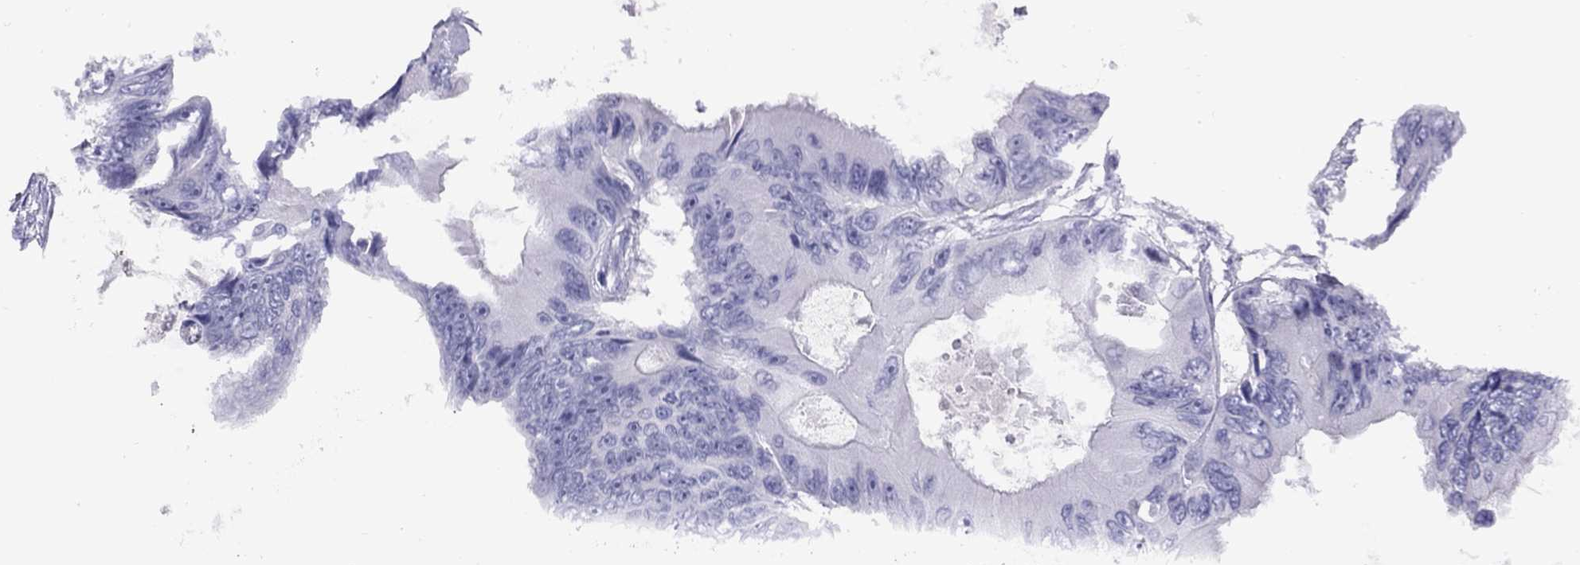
{"staining": {"intensity": "negative", "quantity": "none", "location": "none"}, "tissue": "colorectal cancer", "cell_type": "Tumor cells", "image_type": "cancer", "snomed": [{"axis": "morphology", "description": "Adenocarcinoma, NOS"}, {"axis": "topography", "description": "Rectum"}], "caption": "Immunohistochemistry photomicrograph of neoplastic tissue: colorectal cancer stained with DAB (3,3'-diaminobenzidine) displays no significant protein staining in tumor cells.", "gene": "LYAR", "patient": {"sex": "male", "age": 63}}